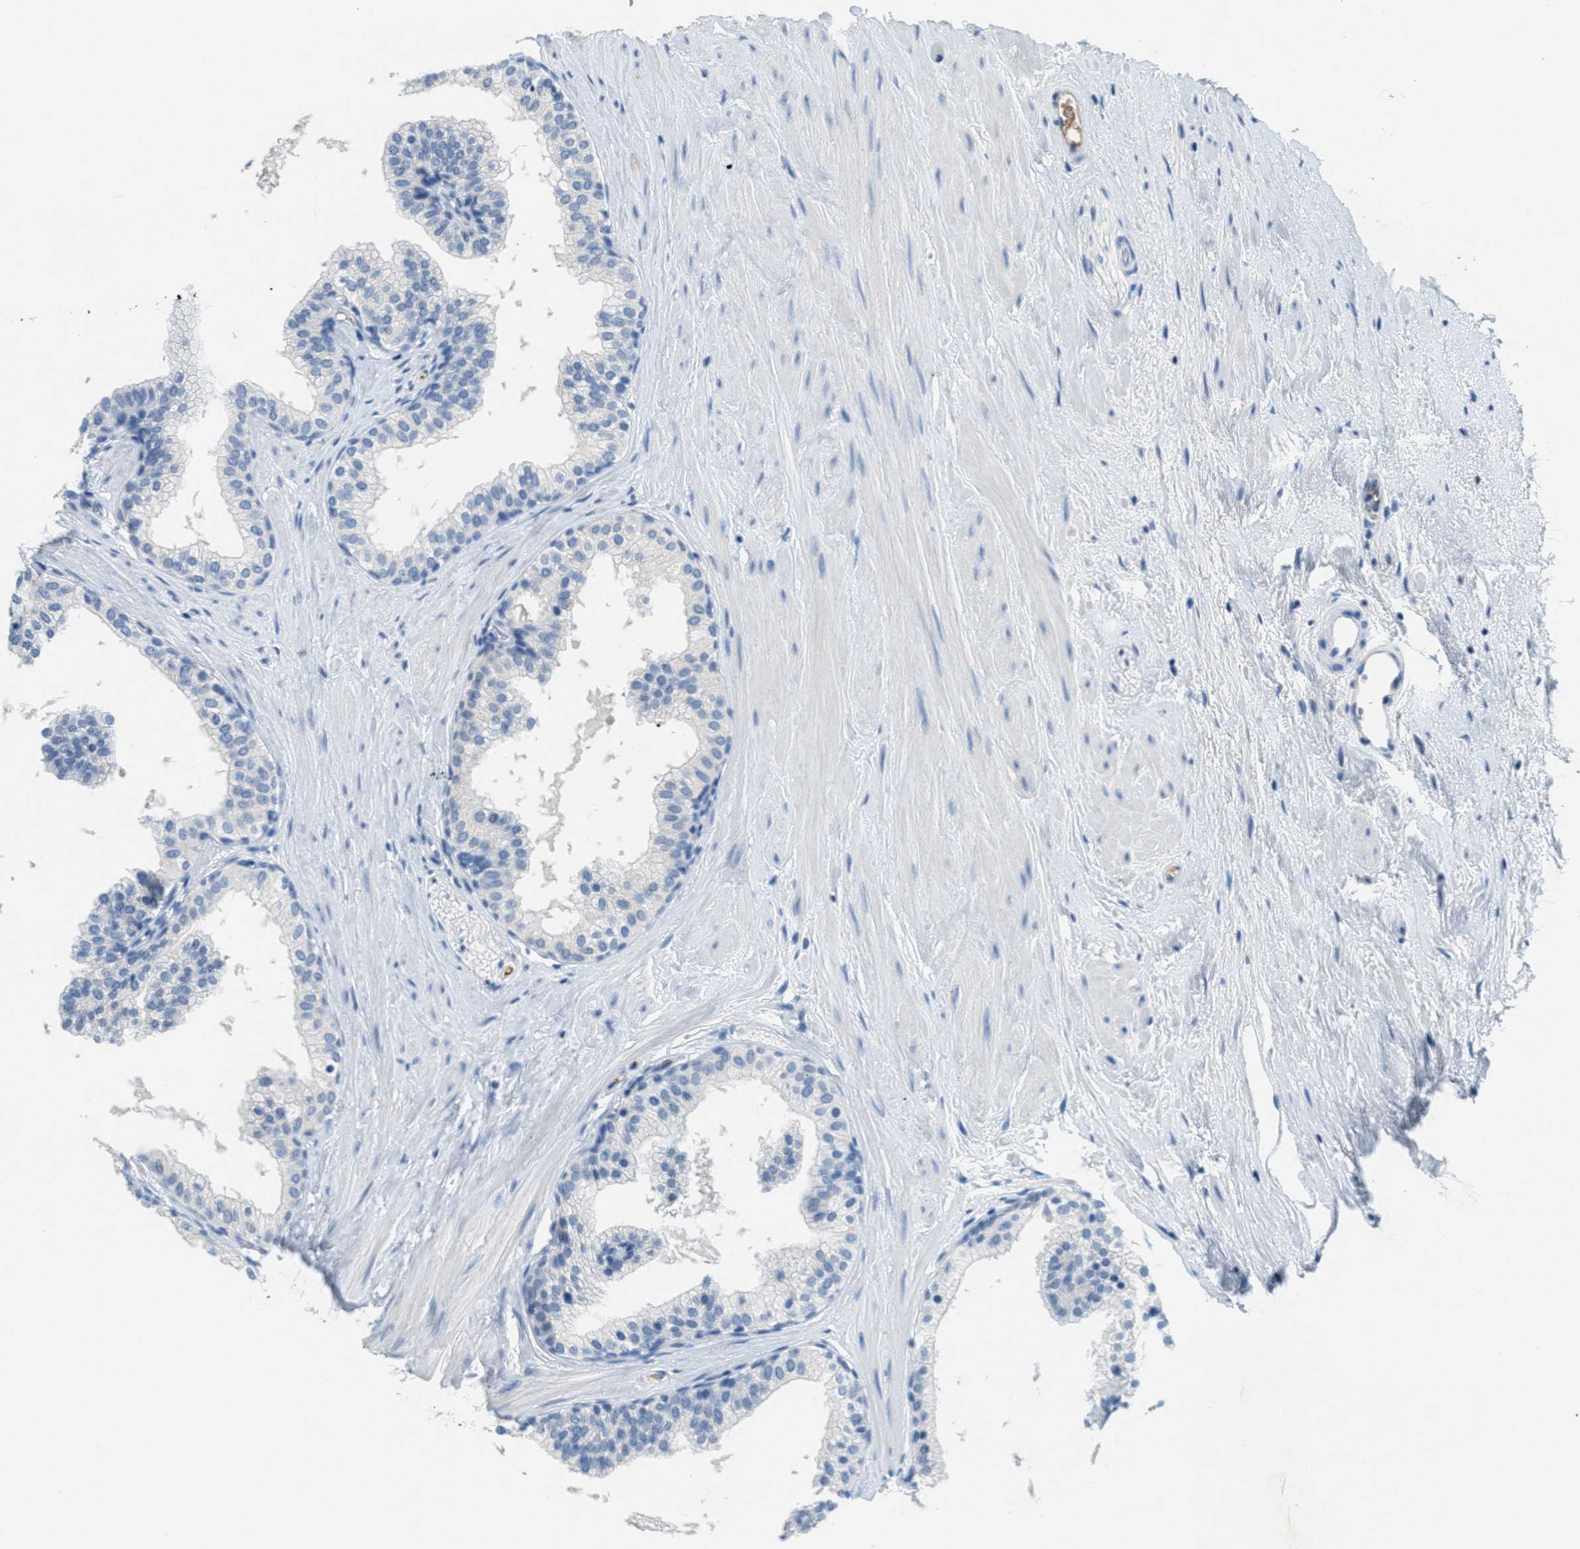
{"staining": {"intensity": "negative", "quantity": "none", "location": "none"}, "tissue": "prostate", "cell_type": "Glandular cells", "image_type": "normal", "snomed": [{"axis": "morphology", "description": "Normal tissue, NOS"}, {"axis": "topography", "description": "Prostate"}], "caption": "The micrograph shows no staining of glandular cells in unremarkable prostate.", "gene": "A2M", "patient": {"sex": "male", "age": 60}}